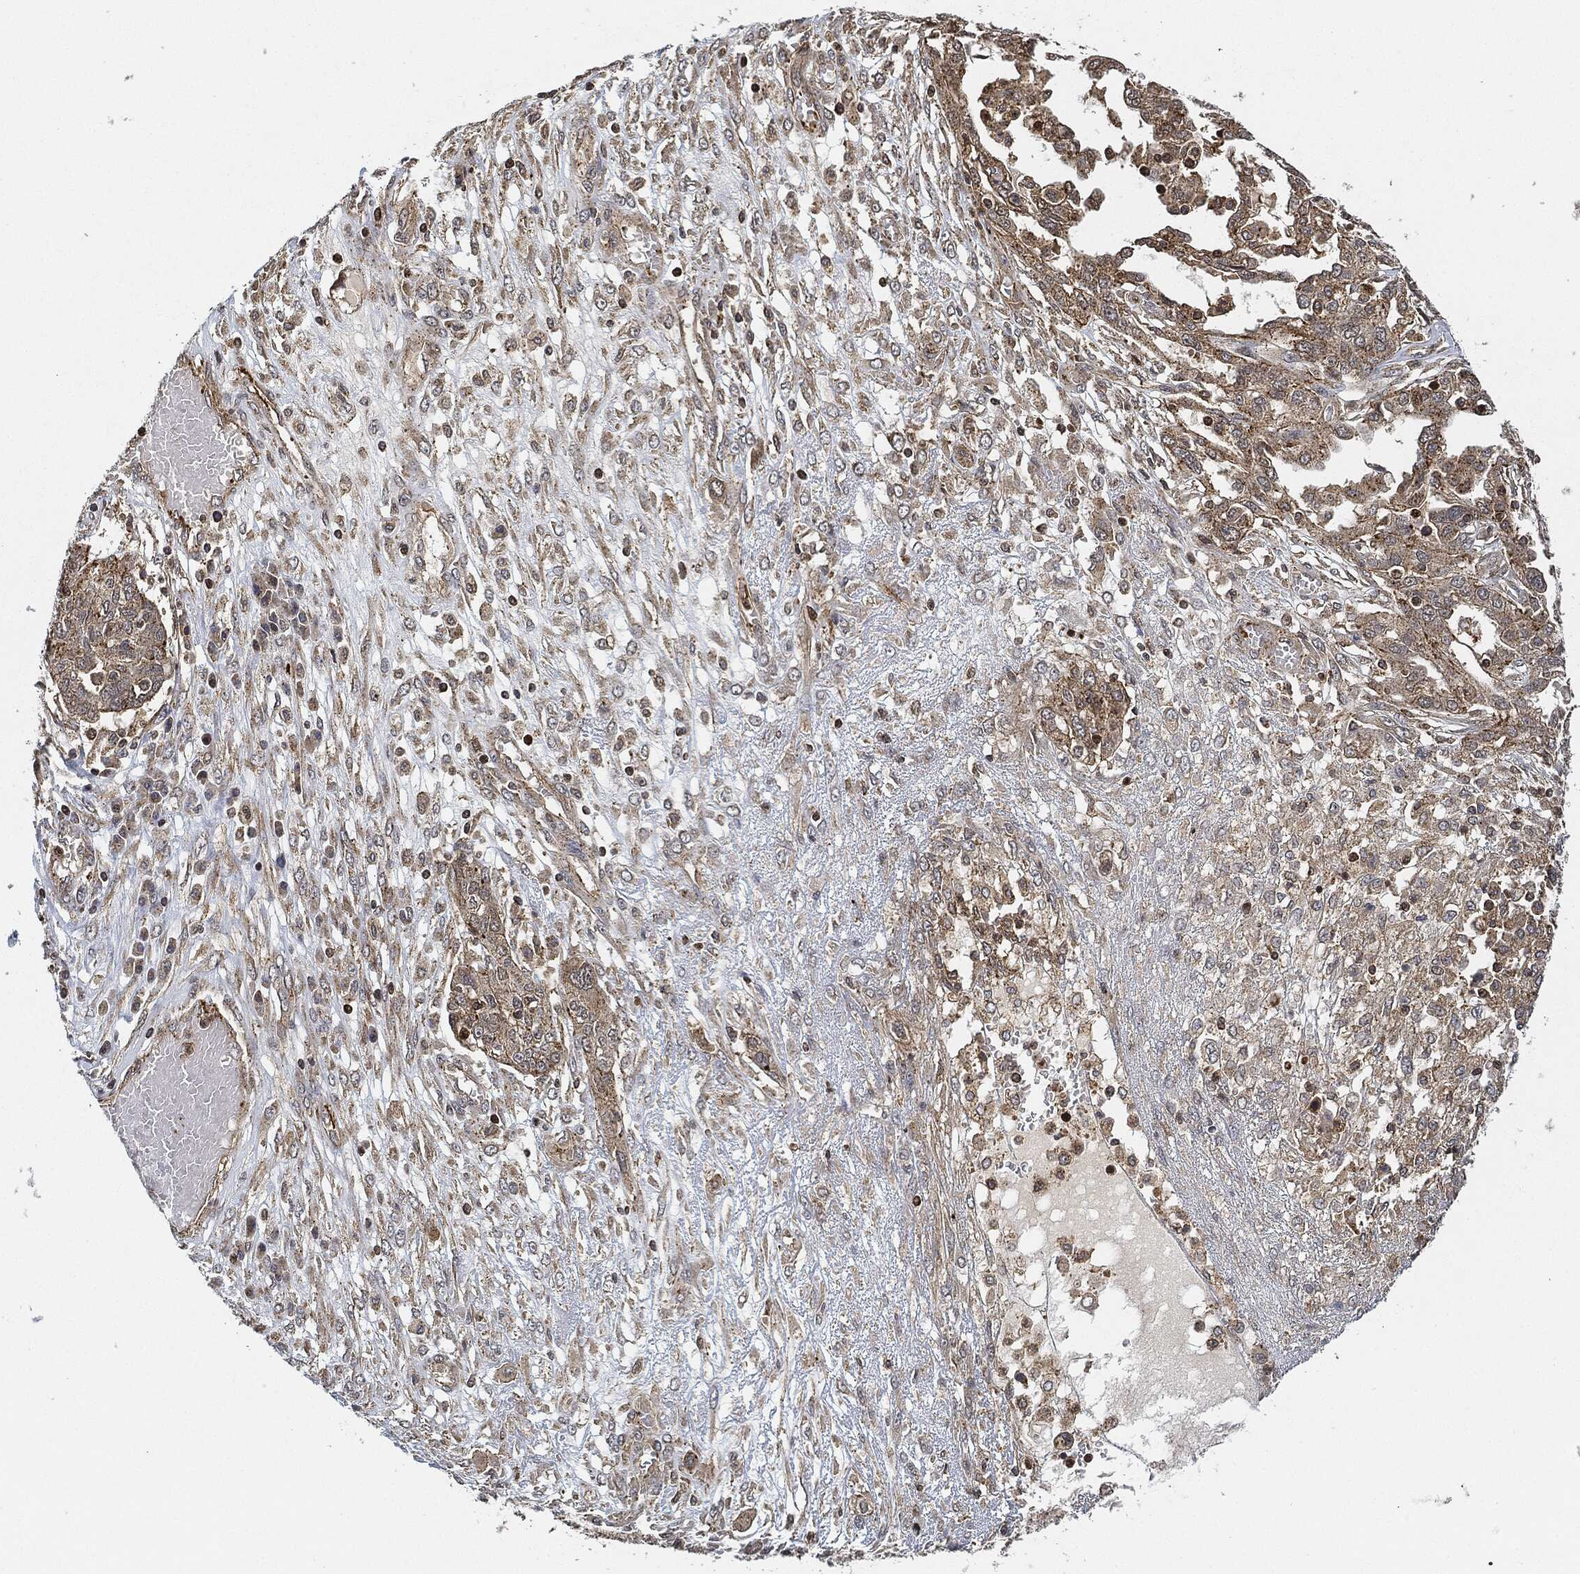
{"staining": {"intensity": "strong", "quantity": "<25%", "location": "cytoplasmic/membranous"}, "tissue": "ovarian cancer", "cell_type": "Tumor cells", "image_type": "cancer", "snomed": [{"axis": "morphology", "description": "Cystadenocarcinoma, serous, NOS"}, {"axis": "topography", "description": "Ovary"}], "caption": "A micrograph of ovarian cancer stained for a protein exhibits strong cytoplasmic/membranous brown staining in tumor cells. (brown staining indicates protein expression, while blue staining denotes nuclei).", "gene": "MAP3K3", "patient": {"sex": "female", "age": 67}}